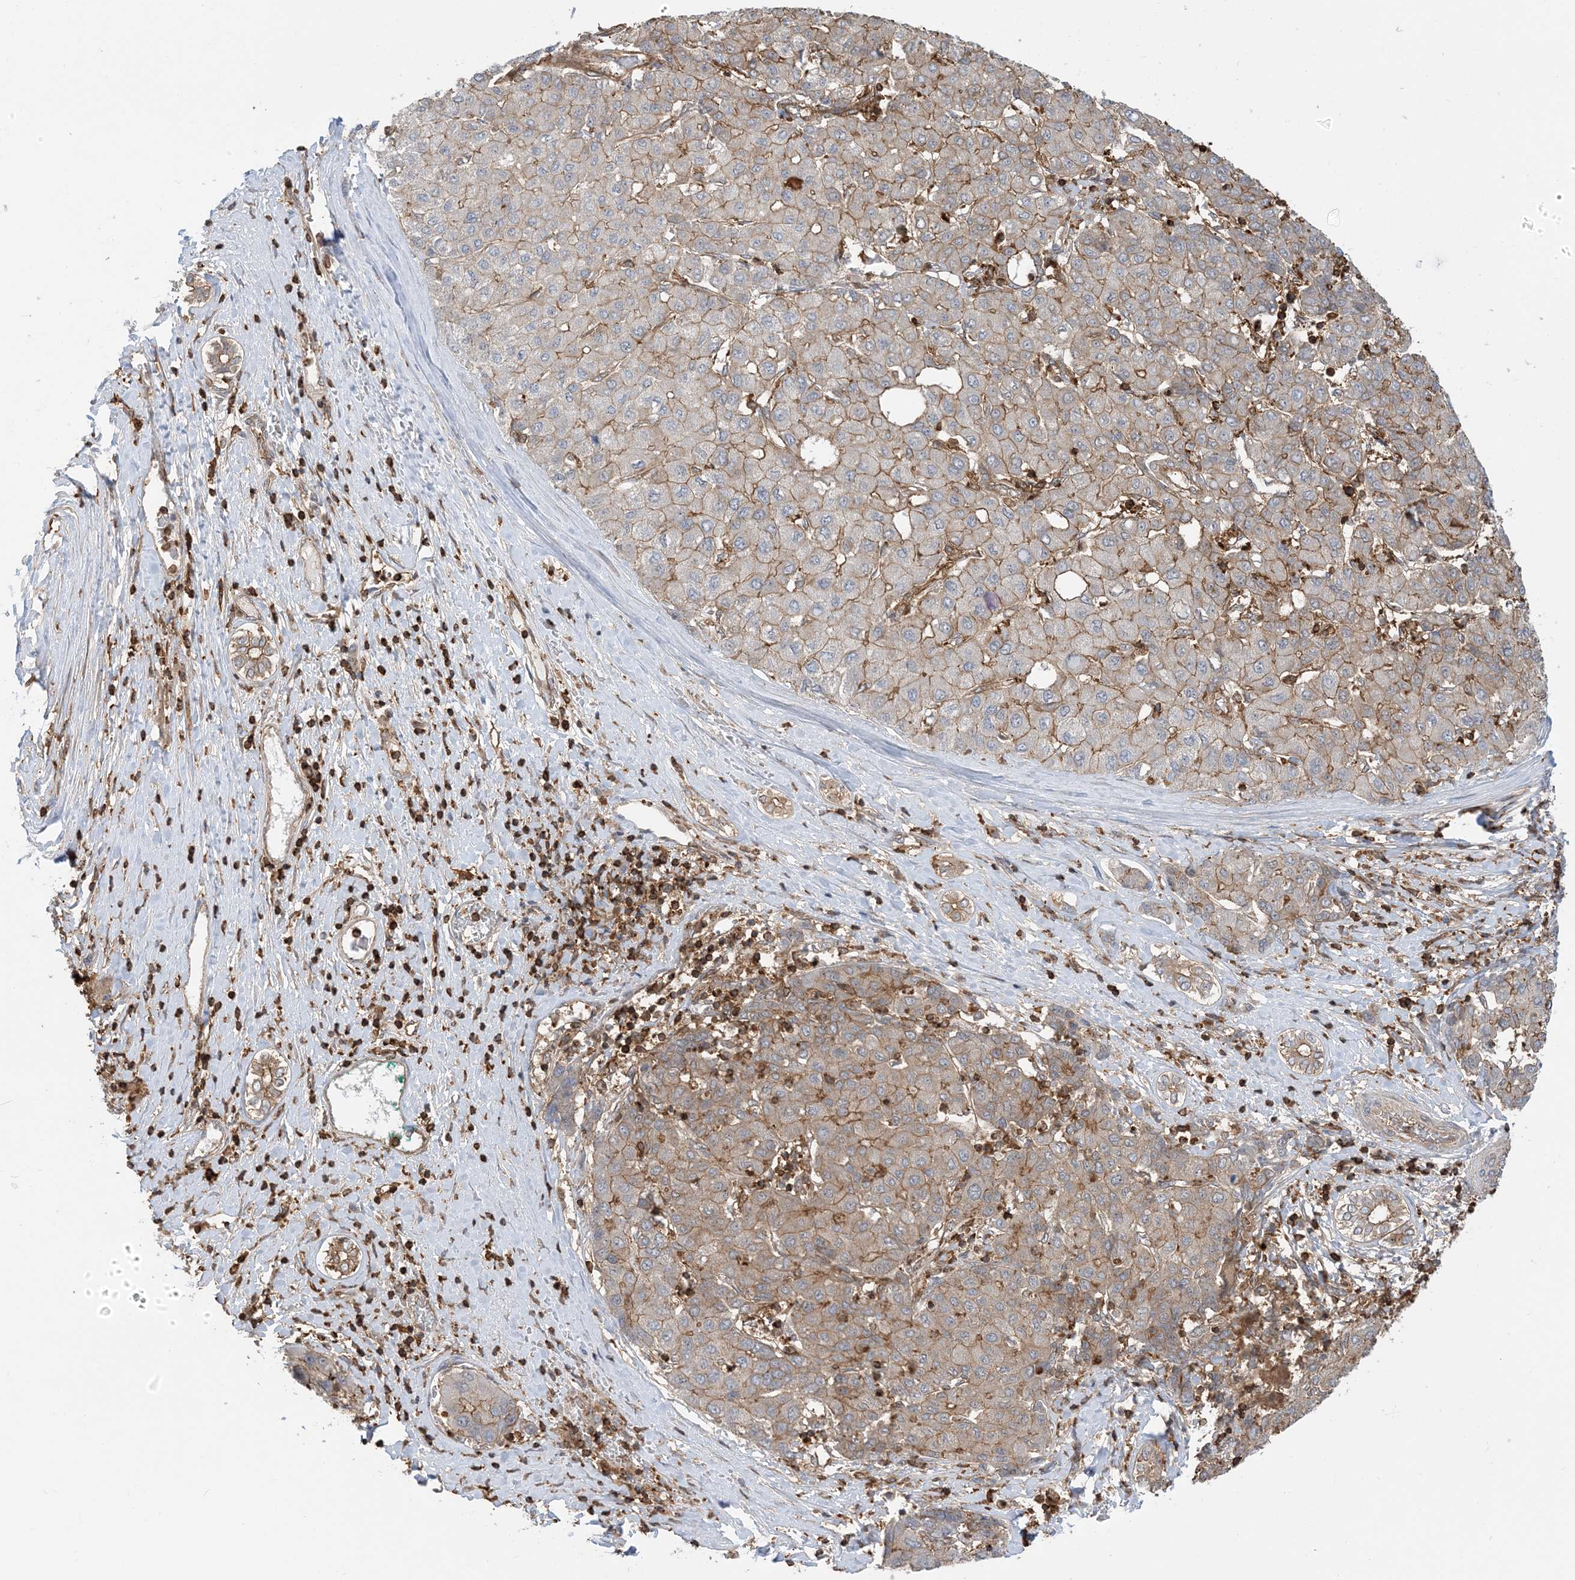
{"staining": {"intensity": "moderate", "quantity": ">75%", "location": "cytoplasmic/membranous"}, "tissue": "liver cancer", "cell_type": "Tumor cells", "image_type": "cancer", "snomed": [{"axis": "morphology", "description": "Carcinoma, Hepatocellular, NOS"}, {"axis": "topography", "description": "Liver"}], "caption": "Immunohistochemistry image of neoplastic tissue: liver cancer stained using immunohistochemistry (IHC) demonstrates medium levels of moderate protein expression localized specifically in the cytoplasmic/membranous of tumor cells, appearing as a cytoplasmic/membranous brown color.", "gene": "CAPZB", "patient": {"sex": "male", "age": 65}}